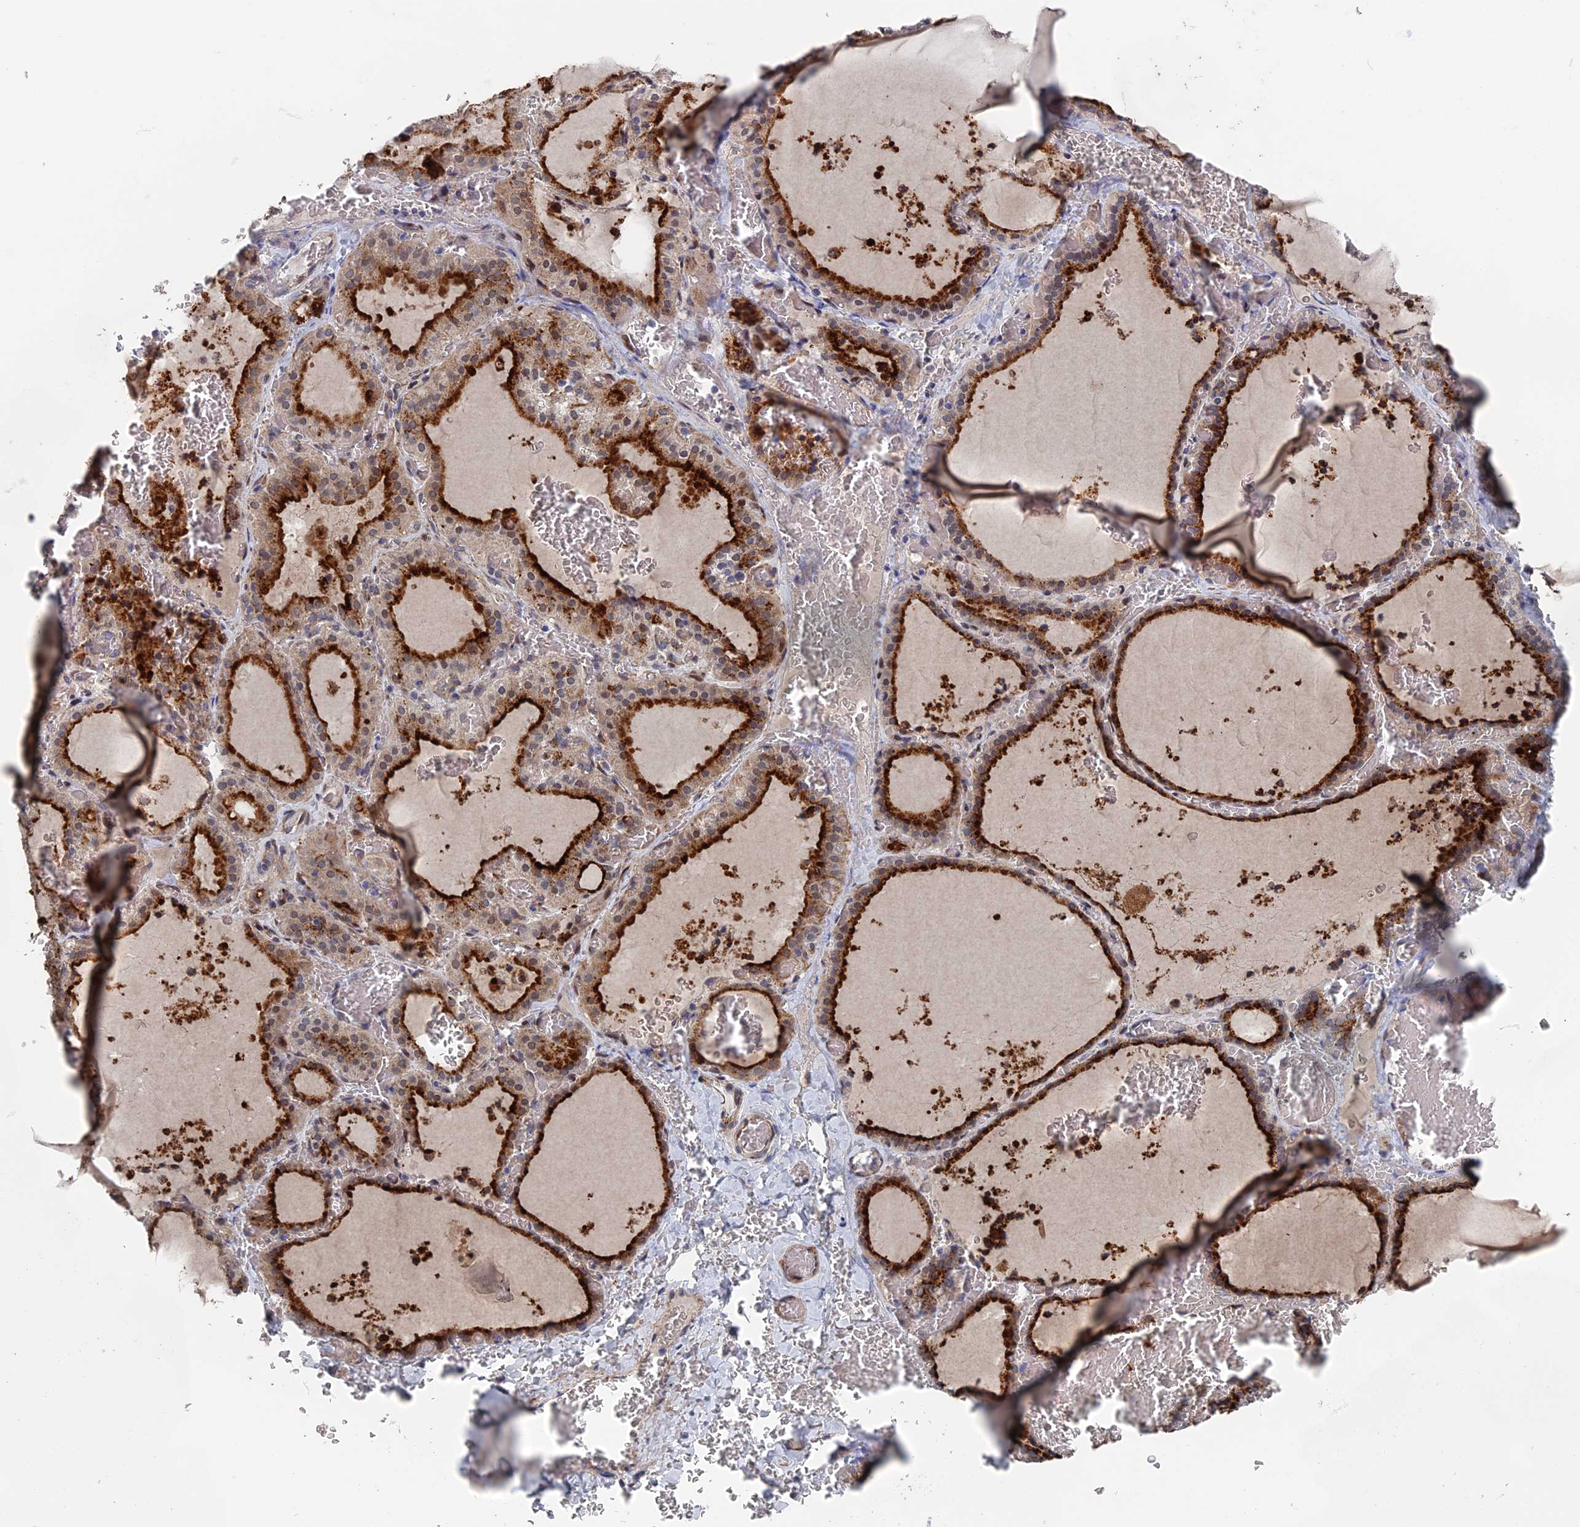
{"staining": {"intensity": "strong", "quantity": ">75%", "location": "cytoplasmic/membranous"}, "tissue": "thyroid gland", "cell_type": "Glandular cells", "image_type": "normal", "snomed": [{"axis": "morphology", "description": "Normal tissue, NOS"}, {"axis": "topography", "description": "Thyroid gland"}], "caption": "Immunohistochemistry (IHC) of unremarkable thyroid gland reveals high levels of strong cytoplasmic/membranous expression in approximately >75% of glandular cells. (DAB (3,3'-diaminobenzidine) = brown stain, brightfield microscopy at high magnification).", "gene": "GTF2IRD1", "patient": {"sex": "female", "age": 39}}